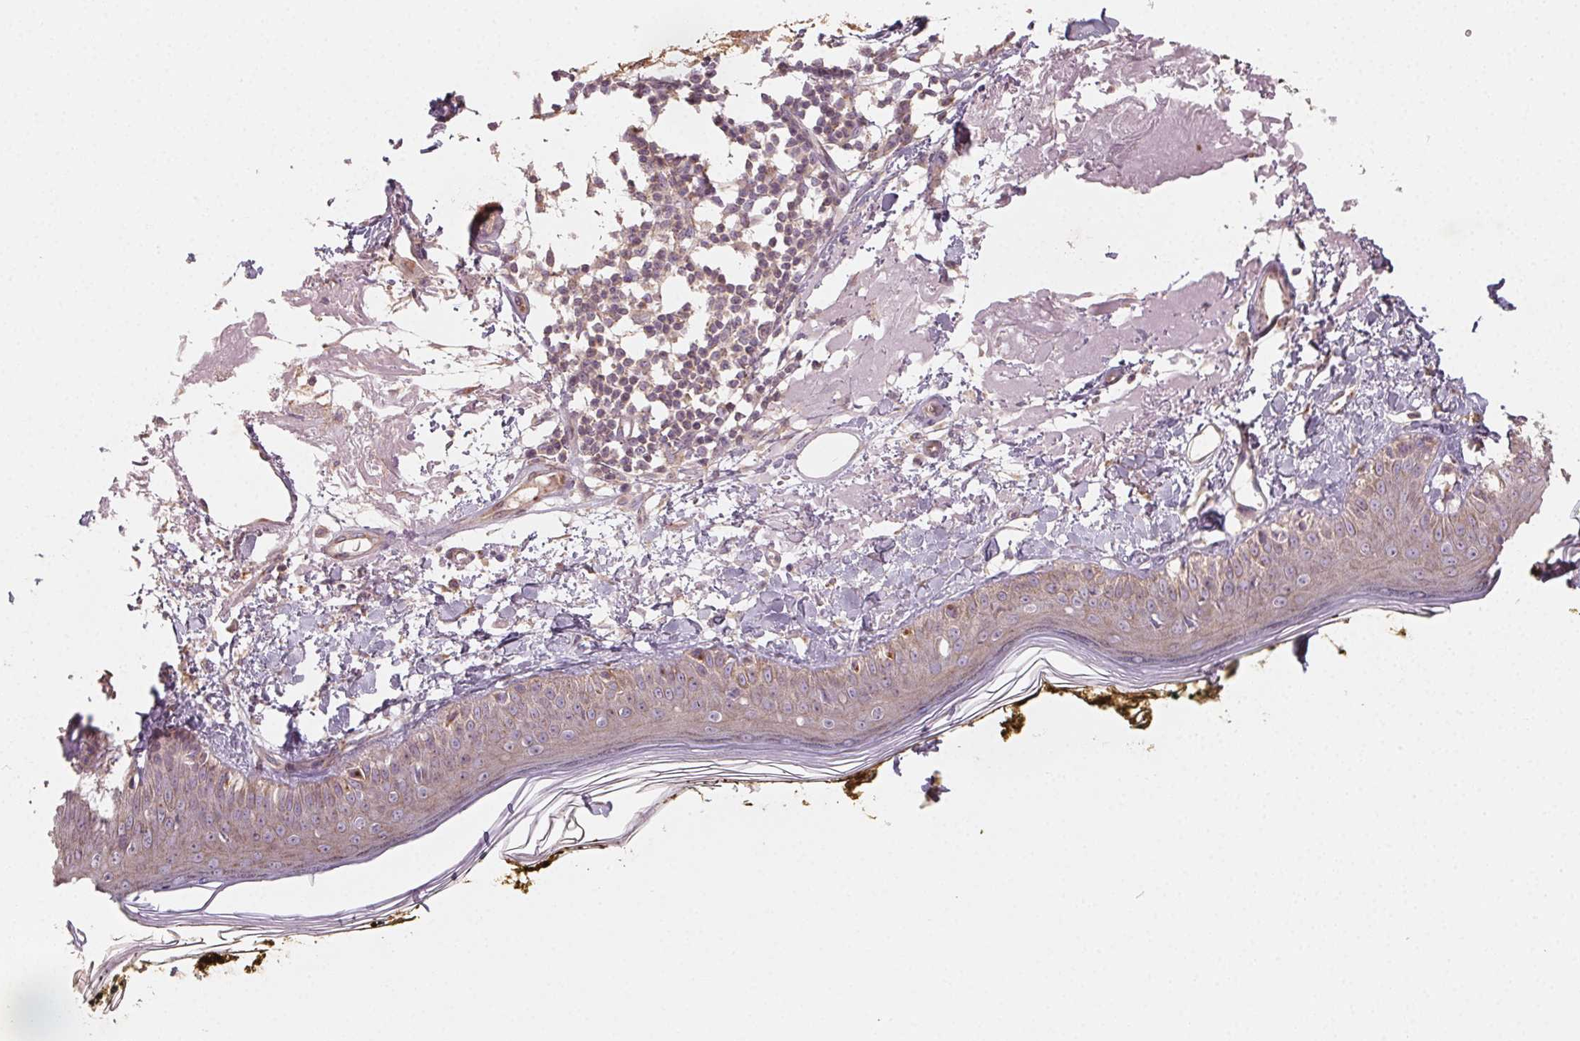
{"staining": {"intensity": "negative", "quantity": "none", "location": "none"}, "tissue": "skin", "cell_type": "Fibroblasts", "image_type": "normal", "snomed": [{"axis": "morphology", "description": "Normal tissue, NOS"}, {"axis": "topography", "description": "Skin"}], "caption": "Immunohistochemistry (IHC) of normal skin reveals no expression in fibroblasts. The staining was performed using DAB to visualize the protein expression in brown, while the nuclei were stained in blue with hematoxylin (Magnification: 20x).", "gene": "AP1S1", "patient": {"sex": "male", "age": 76}}